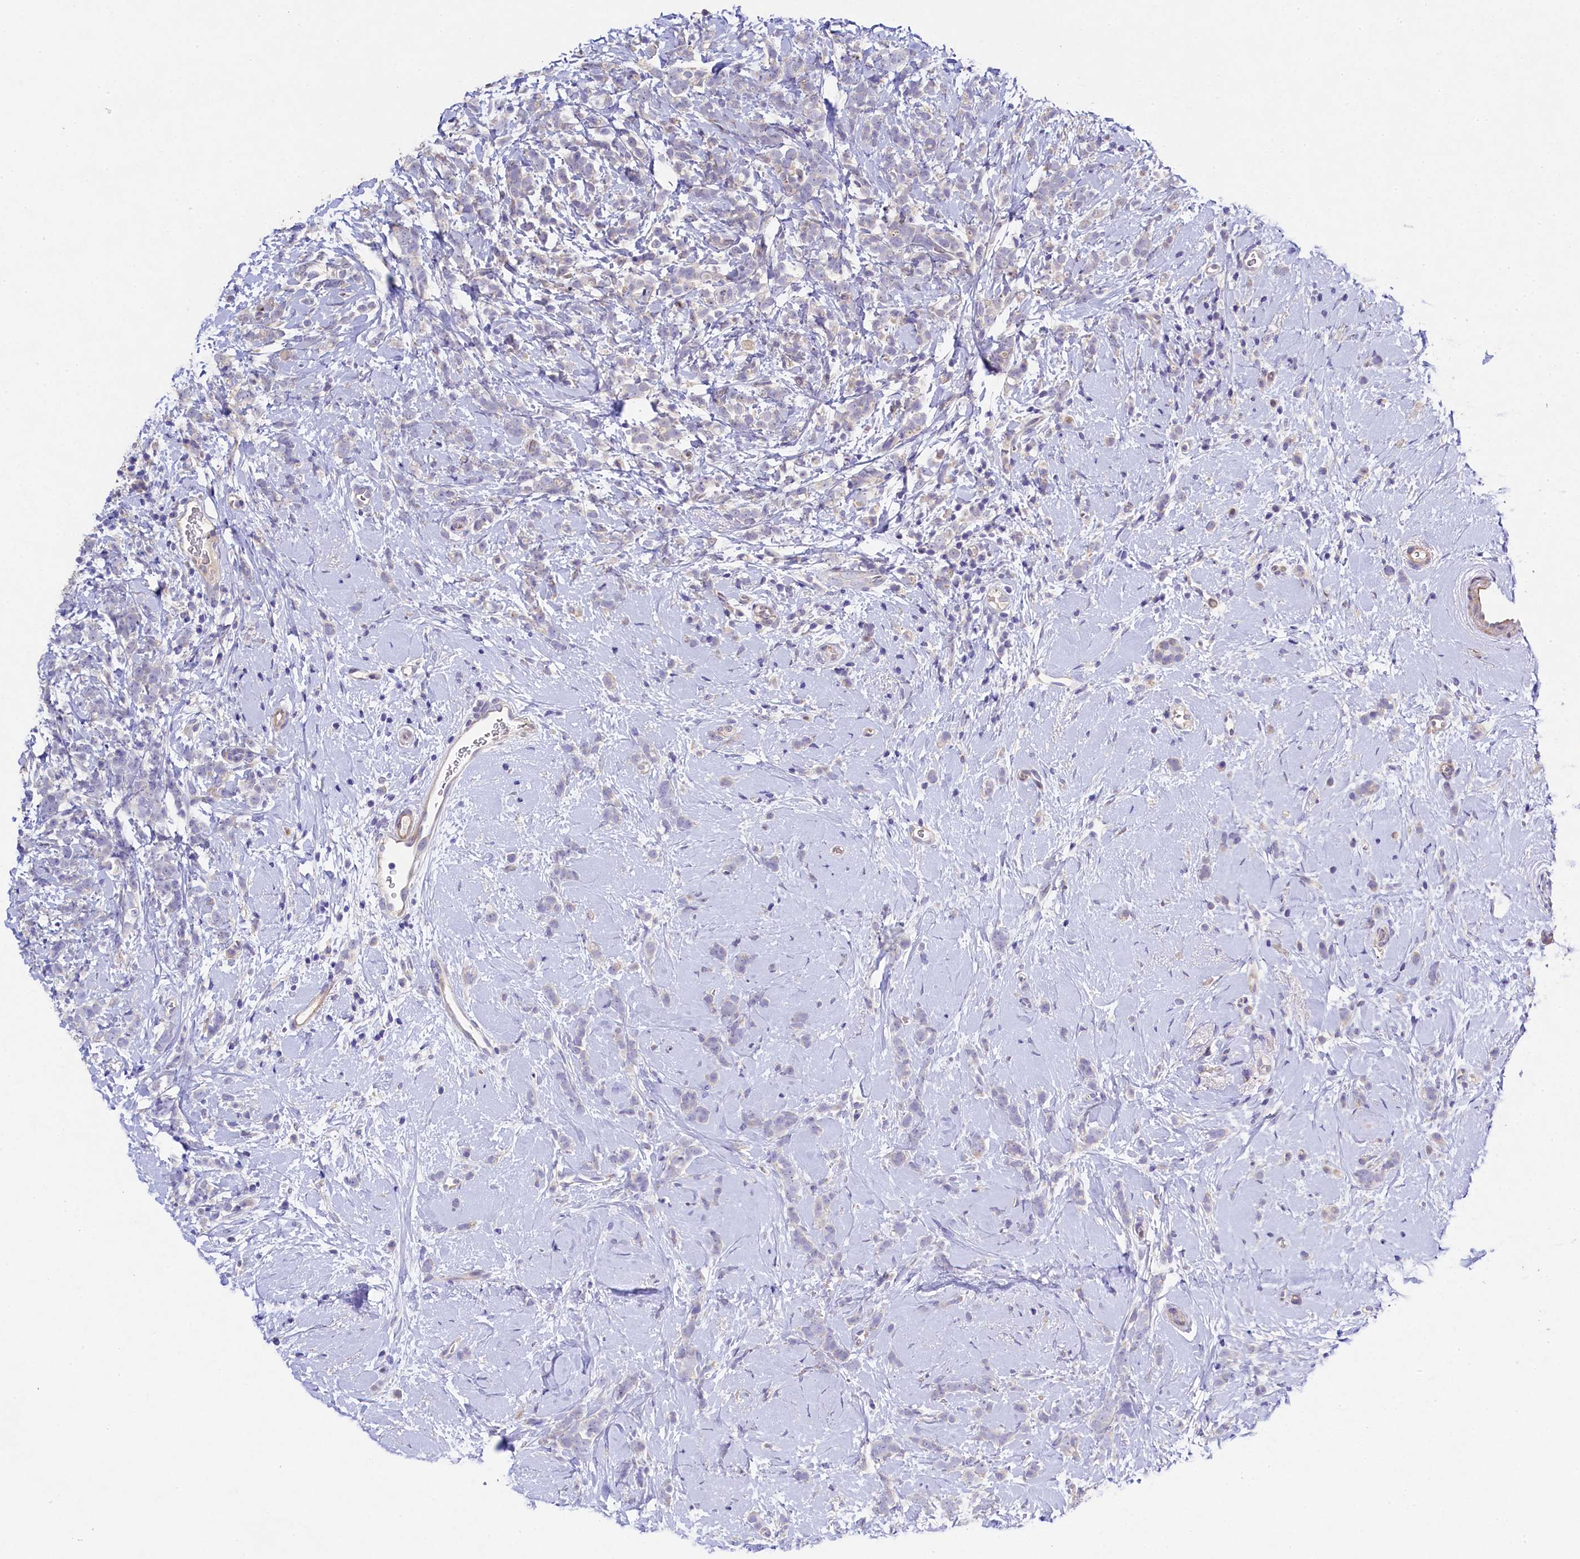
{"staining": {"intensity": "negative", "quantity": "none", "location": "none"}, "tissue": "breast cancer", "cell_type": "Tumor cells", "image_type": "cancer", "snomed": [{"axis": "morphology", "description": "Lobular carcinoma"}, {"axis": "topography", "description": "Breast"}], "caption": "A high-resolution photomicrograph shows immunohistochemistry staining of breast cancer, which exhibits no significant expression in tumor cells.", "gene": "FXYD6", "patient": {"sex": "female", "age": 58}}